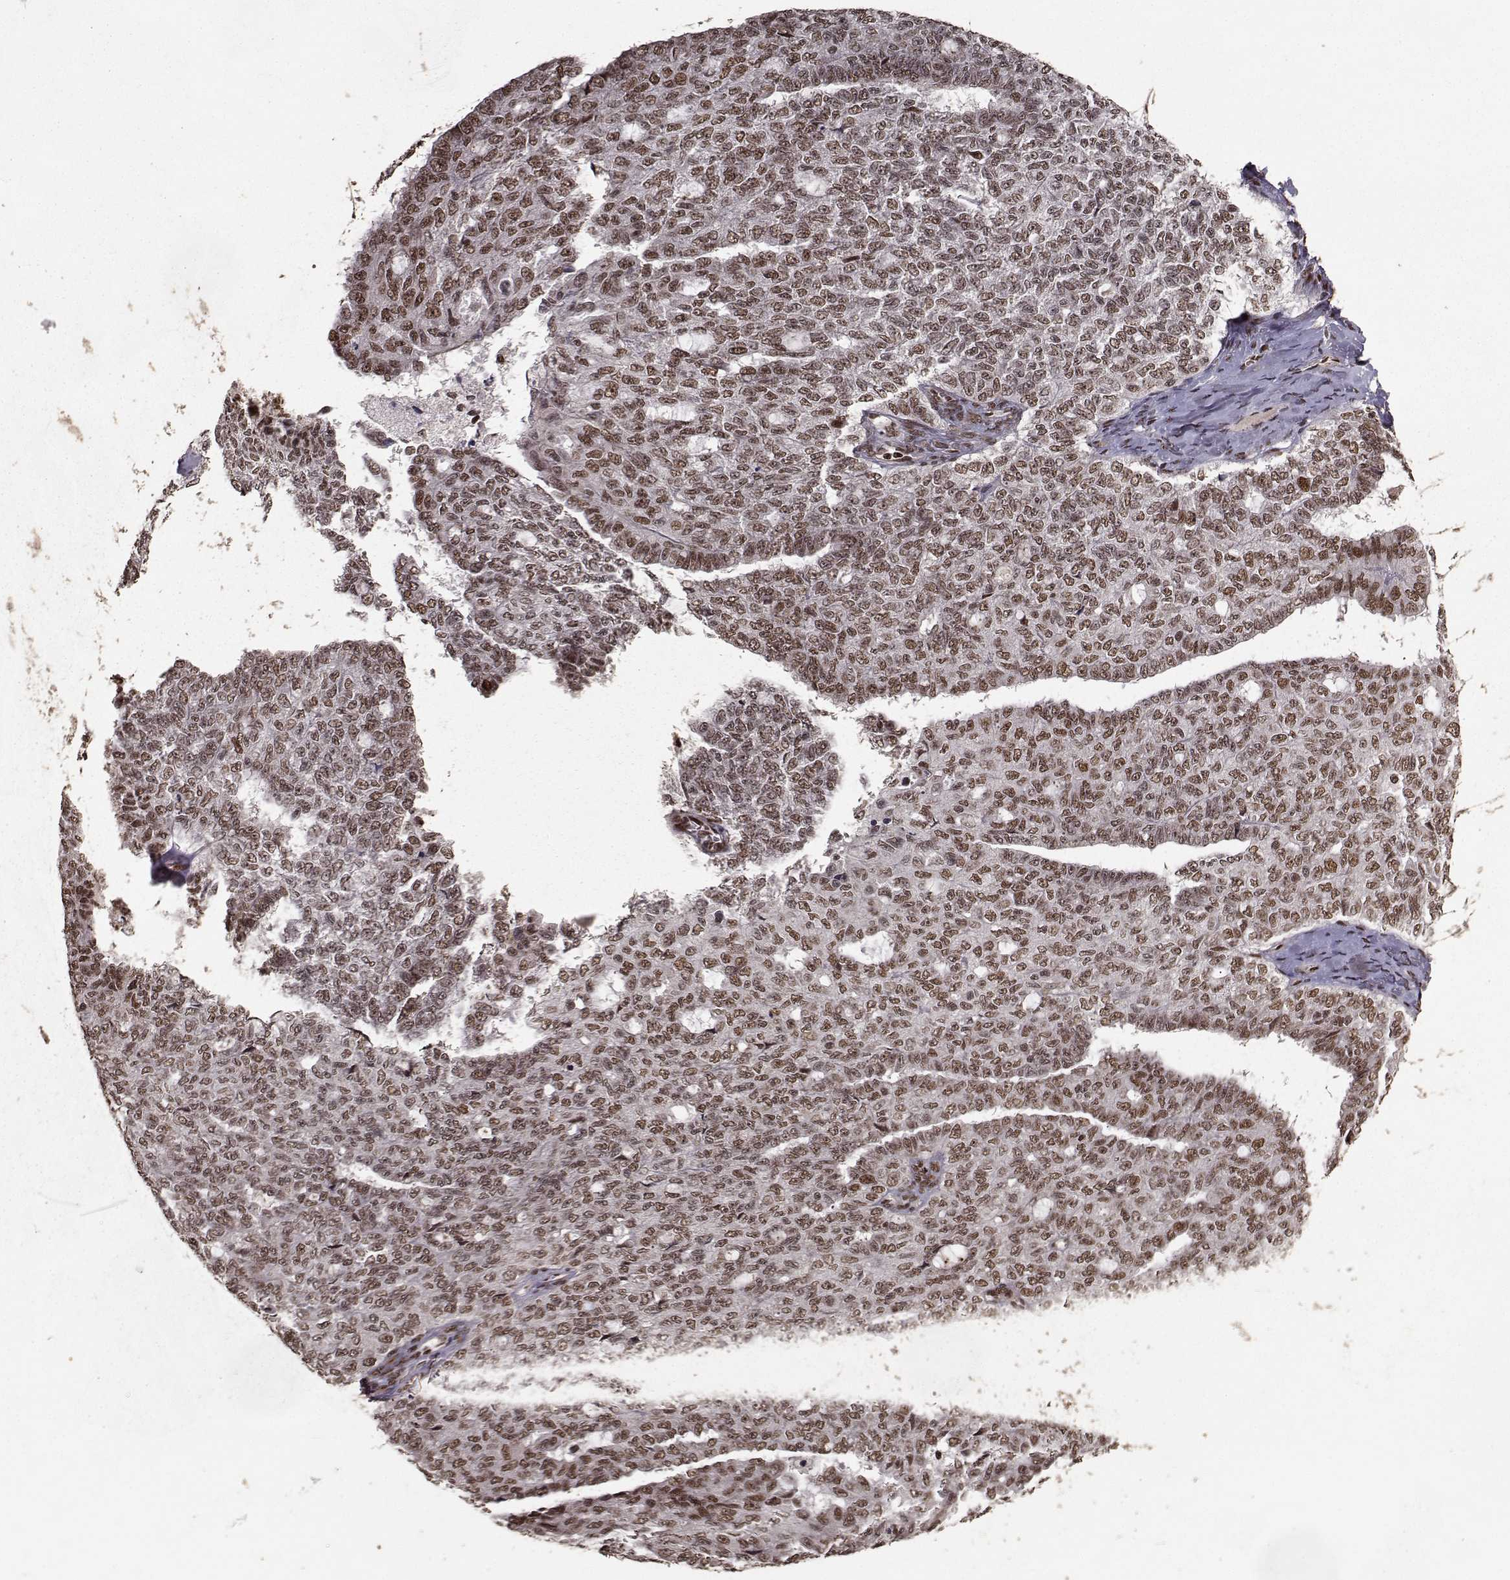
{"staining": {"intensity": "strong", "quantity": "25%-75%", "location": "nuclear"}, "tissue": "ovarian cancer", "cell_type": "Tumor cells", "image_type": "cancer", "snomed": [{"axis": "morphology", "description": "Cystadenocarcinoma, serous, NOS"}, {"axis": "topography", "description": "Ovary"}], "caption": "A high amount of strong nuclear positivity is identified in about 25%-75% of tumor cells in serous cystadenocarcinoma (ovarian) tissue. (DAB = brown stain, brightfield microscopy at high magnification).", "gene": "SF1", "patient": {"sex": "female", "age": 71}}